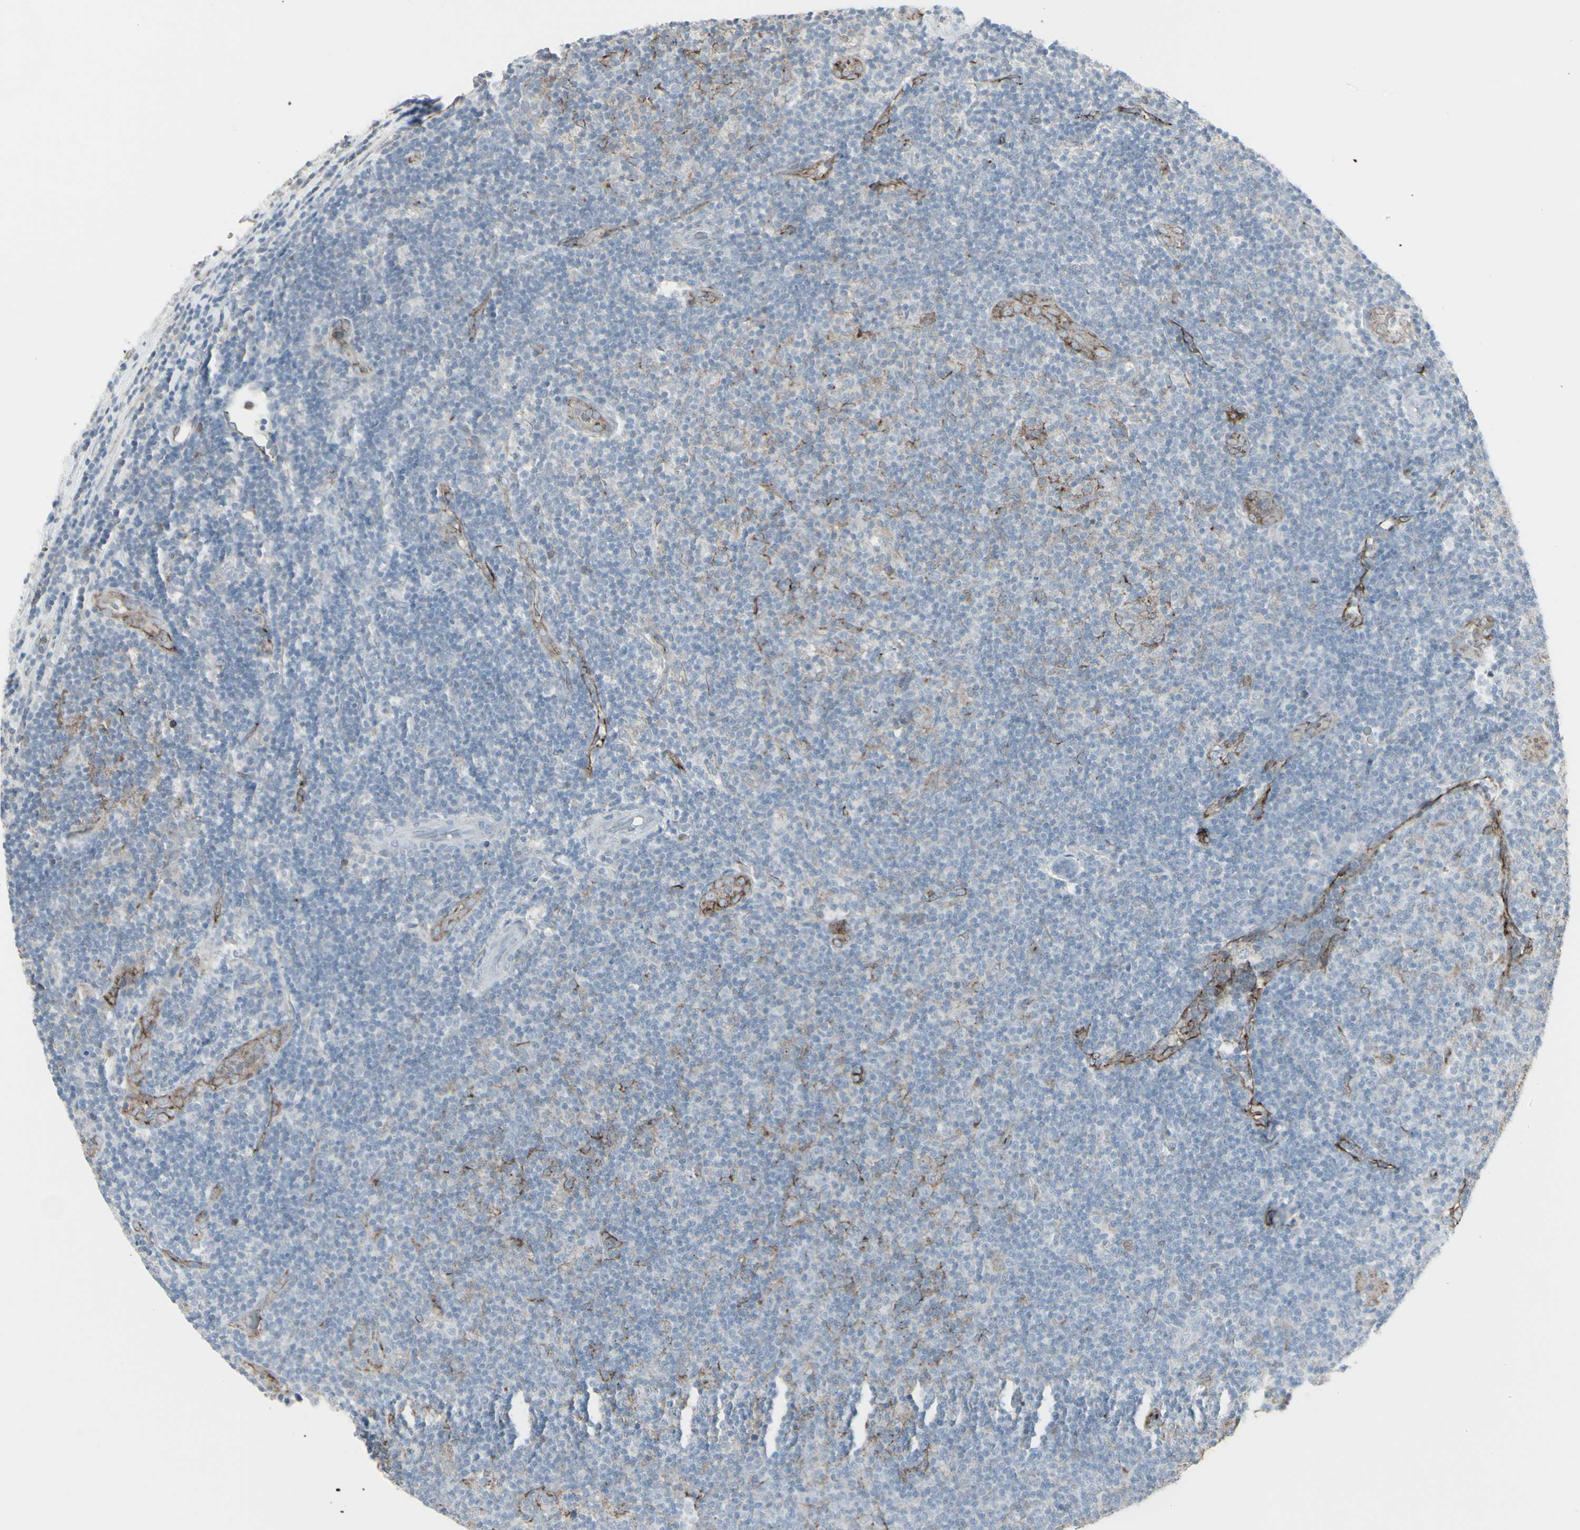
{"staining": {"intensity": "negative", "quantity": "none", "location": "none"}, "tissue": "lymphoma", "cell_type": "Tumor cells", "image_type": "cancer", "snomed": [{"axis": "morphology", "description": "Malignant lymphoma, non-Hodgkin's type, Low grade"}, {"axis": "topography", "description": "Lymph node"}], "caption": "IHC photomicrograph of neoplastic tissue: lymphoma stained with DAB displays no significant protein staining in tumor cells.", "gene": "GJA1", "patient": {"sex": "male", "age": 83}}